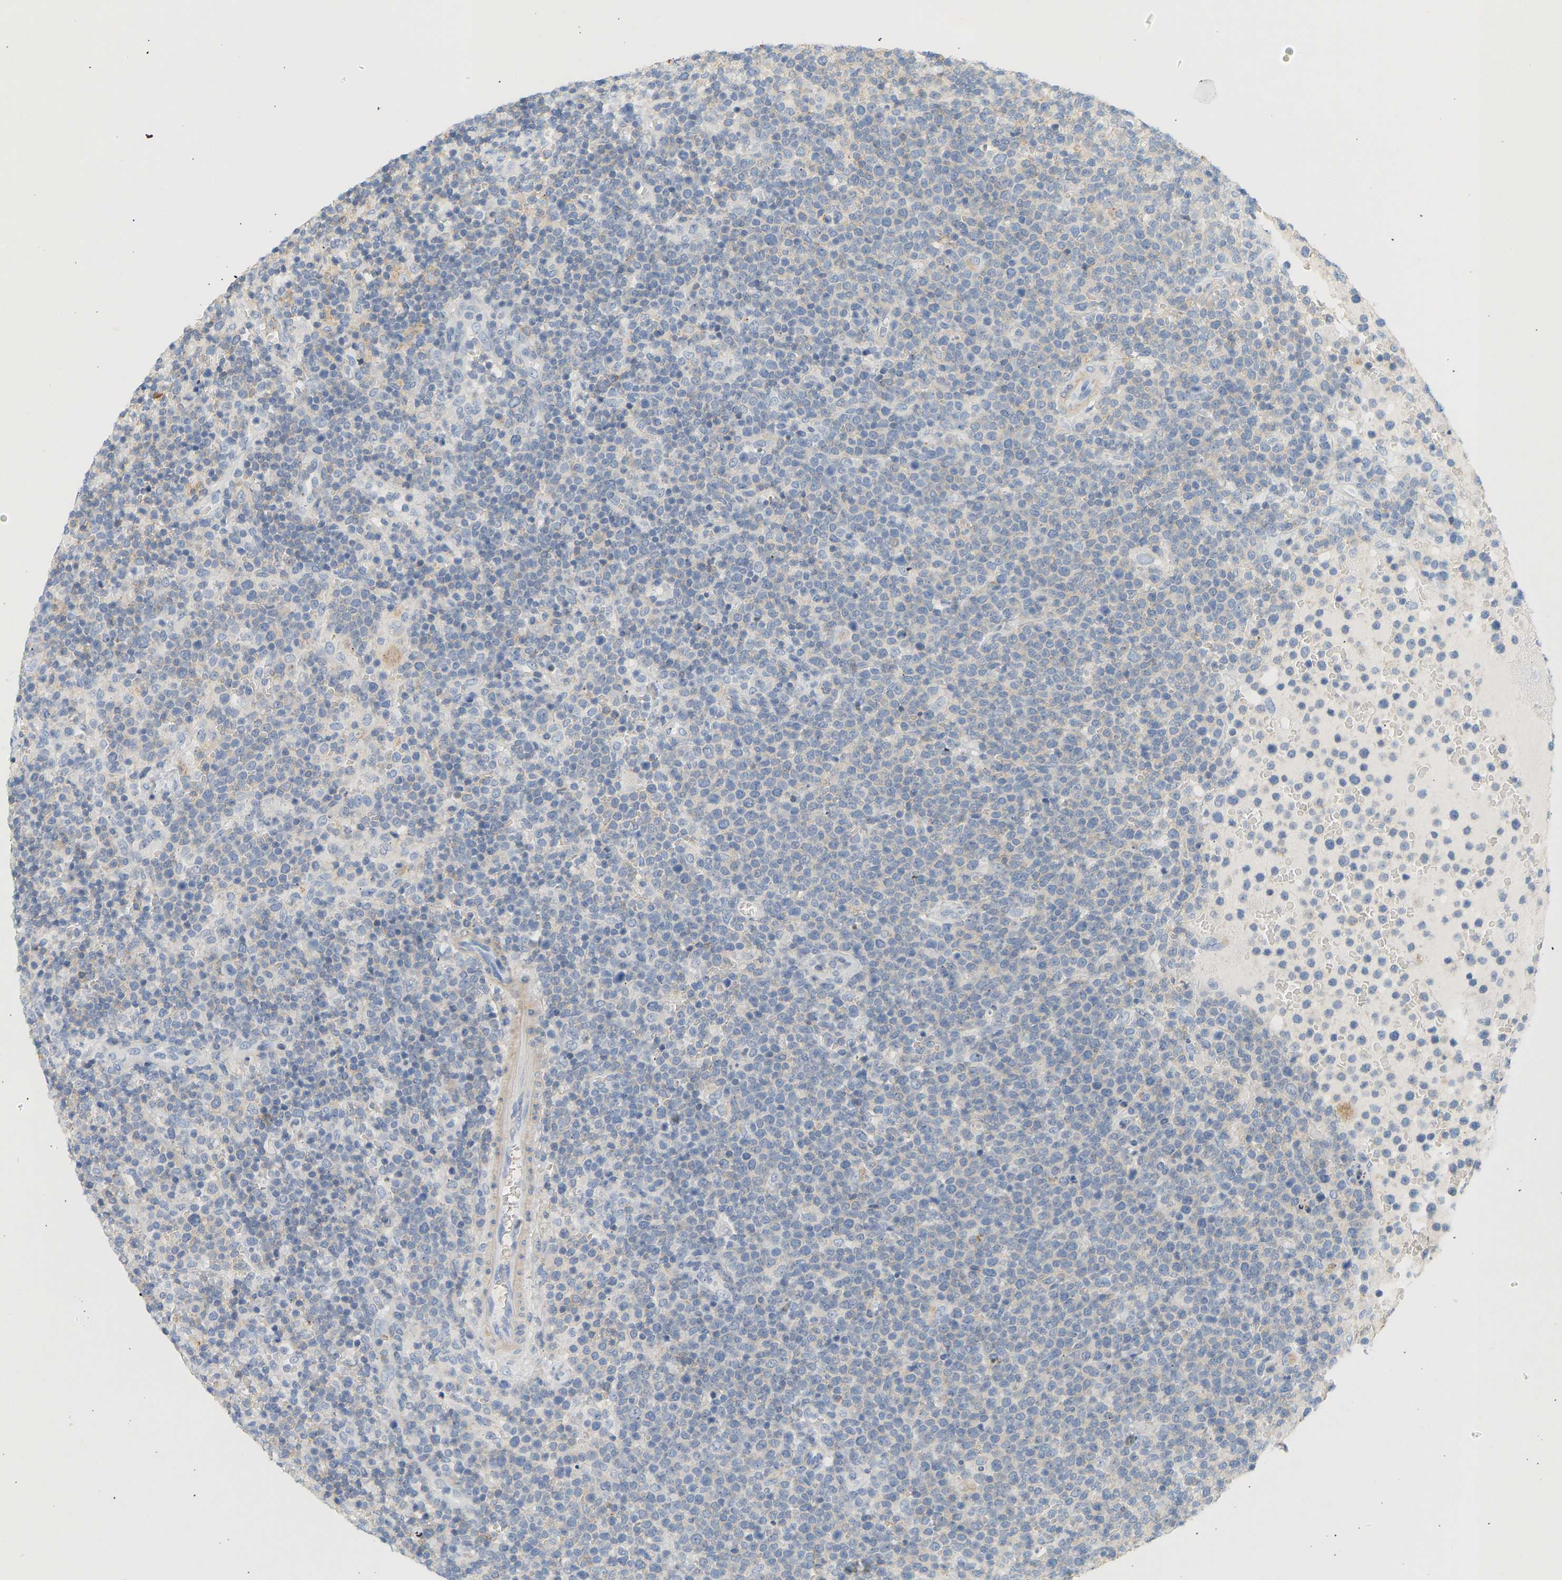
{"staining": {"intensity": "negative", "quantity": "none", "location": "none"}, "tissue": "lymphoma", "cell_type": "Tumor cells", "image_type": "cancer", "snomed": [{"axis": "morphology", "description": "Malignant lymphoma, non-Hodgkin's type, High grade"}, {"axis": "topography", "description": "Lymph node"}], "caption": "A high-resolution image shows IHC staining of malignant lymphoma, non-Hodgkin's type (high-grade), which shows no significant staining in tumor cells.", "gene": "BVES", "patient": {"sex": "male", "age": 61}}